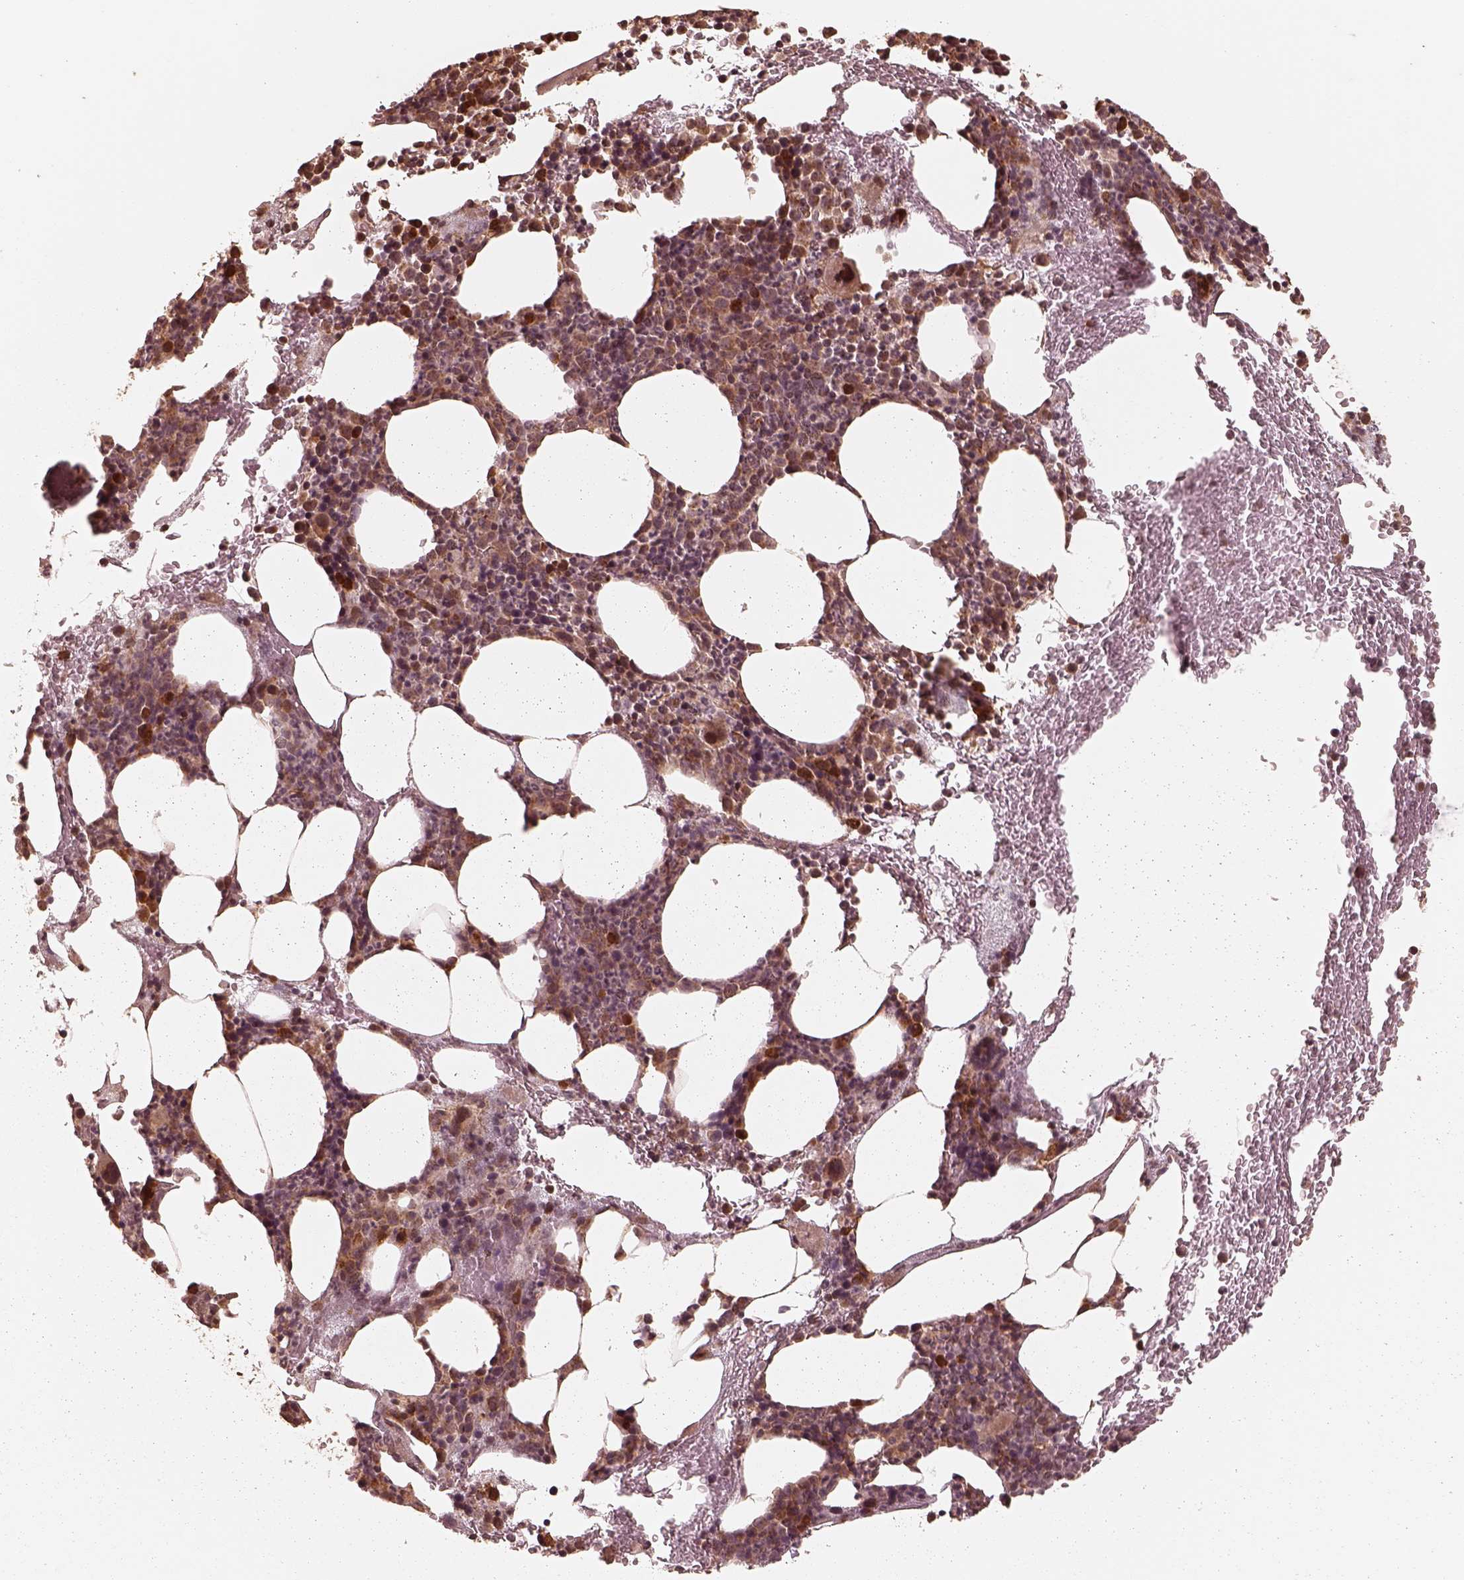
{"staining": {"intensity": "strong", "quantity": "<25%", "location": "cytoplasmic/membranous"}, "tissue": "bone marrow", "cell_type": "Hematopoietic cells", "image_type": "normal", "snomed": [{"axis": "morphology", "description": "Normal tissue, NOS"}, {"axis": "topography", "description": "Bone marrow"}], "caption": "This micrograph shows immunohistochemistry (IHC) staining of unremarkable bone marrow, with medium strong cytoplasmic/membranous staining in approximately <25% of hematopoietic cells.", "gene": "DNAJC25", "patient": {"sex": "male", "age": 89}}